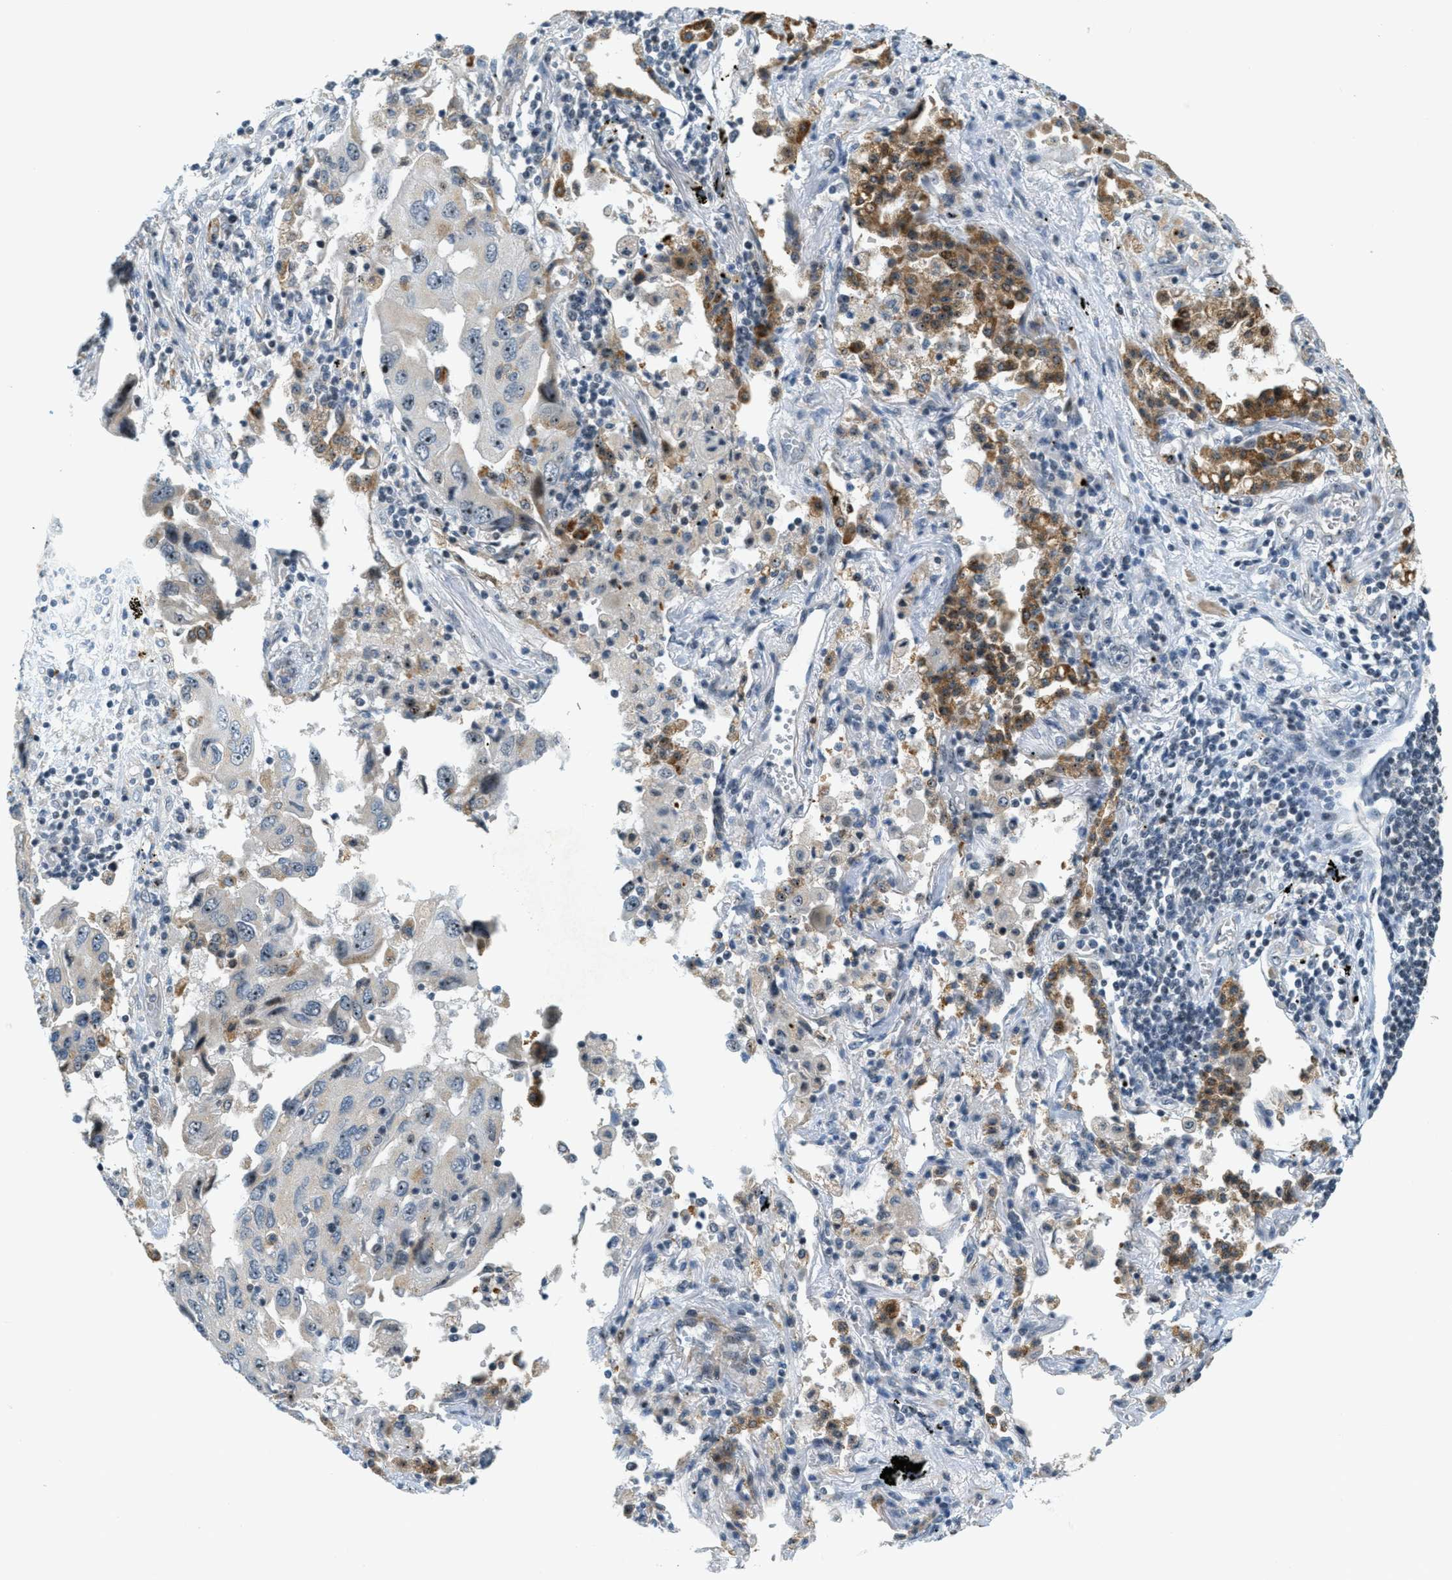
{"staining": {"intensity": "weak", "quantity": "25%-75%", "location": "cytoplasmic/membranous,nuclear"}, "tissue": "lung cancer", "cell_type": "Tumor cells", "image_type": "cancer", "snomed": [{"axis": "morphology", "description": "Adenocarcinoma, NOS"}, {"axis": "topography", "description": "Lung"}], "caption": "IHC image of neoplastic tissue: lung cancer (adenocarcinoma) stained using IHC displays low levels of weak protein expression localized specifically in the cytoplasmic/membranous and nuclear of tumor cells, appearing as a cytoplasmic/membranous and nuclear brown color.", "gene": "DDX47", "patient": {"sex": "female", "age": 65}}